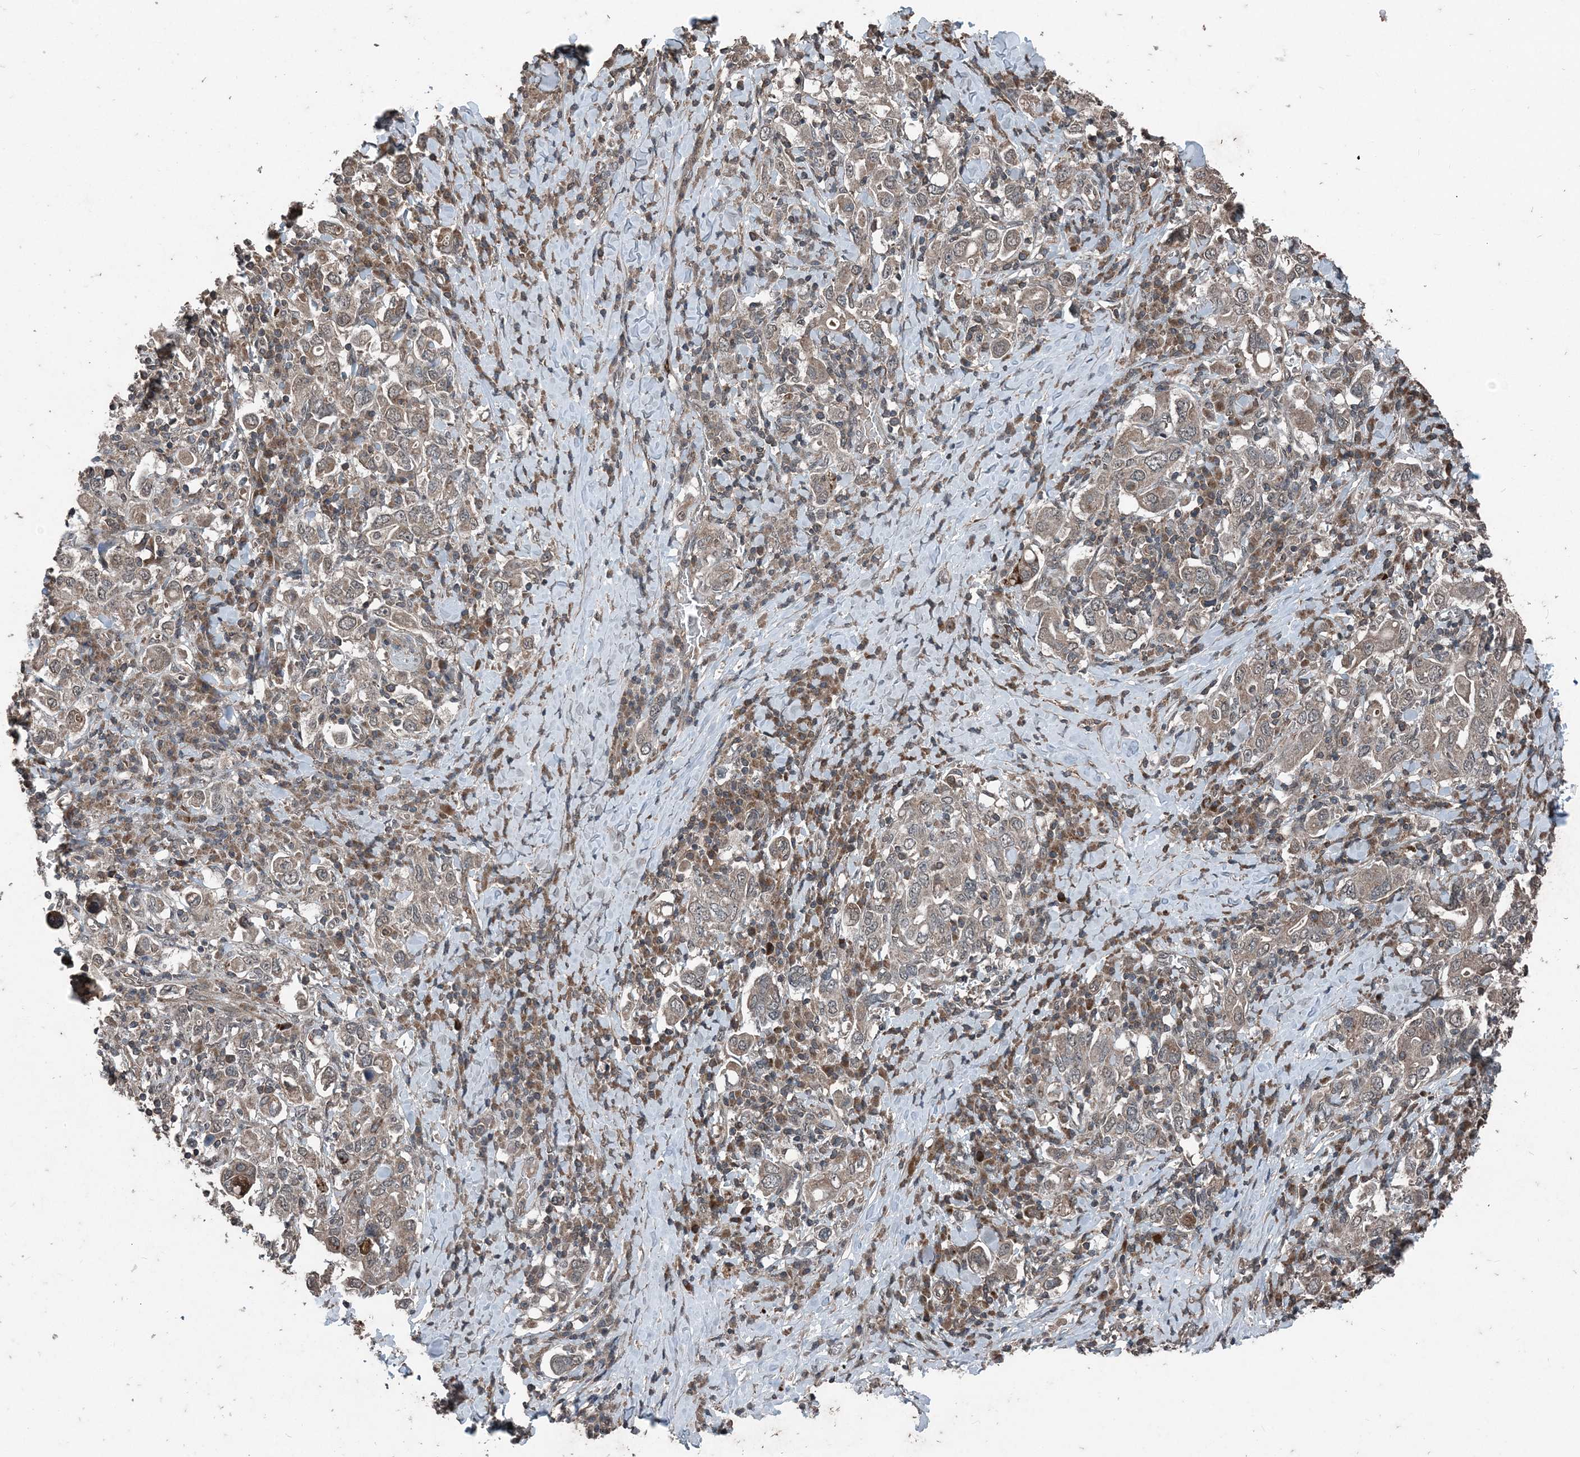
{"staining": {"intensity": "weak", "quantity": "25%-75%", "location": "cytoplasmic/membranous"}, "tissue": "stomach cancer", "cell_type": "Tumor cells", "image_type": "cancer", "snomed": [{"axis": "morphology", "description": "Adenocarcinoma, NOS"}, {"axis": "topography", "description": "Stomach, upper"}], "caption": "This micrograph exhibits immunohistochemistry staining of human stomach adenocarcinoma, with low weak cytoplasmic/membranous expression in approximately 25%-75% of tumor cells.", "gene": "CFL1", "patient": {"sex": "male", "age": 62}}